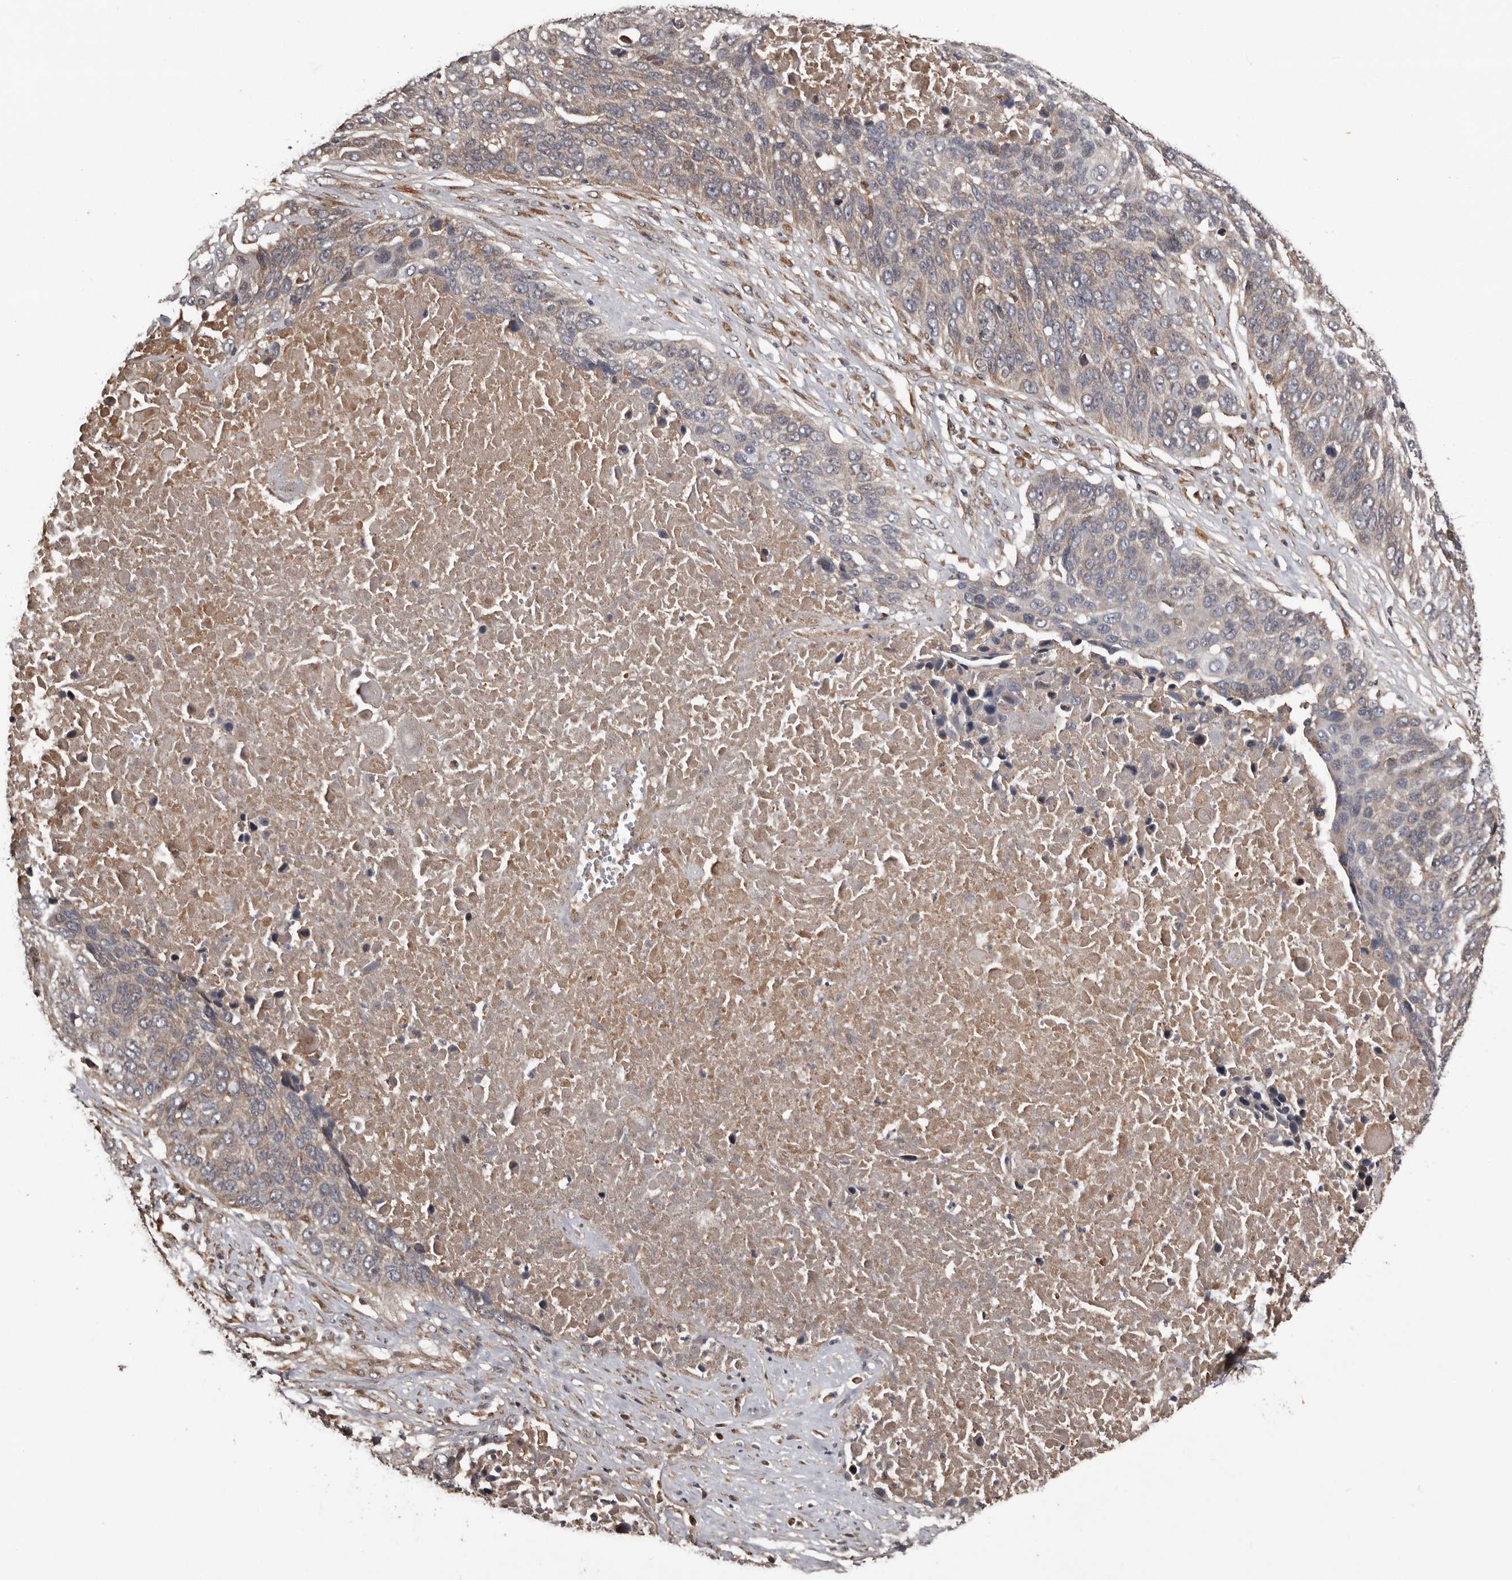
{"staining": {"intensity": "weak", "quantity": "25%-75%", "location": "cytoplasmic/membranous"}, "tissue": "lung cancer", "cell_type": "Tumor cells", "image_type": "cancer", "snomed": [{"axis": "morphology", "description": "Squamous cell carcinoma, NOS"}, {"axis": "topography", "description": "Lung"}], "caption": "Protein expression analysis of lung squamous cell carcinoma exhibits weak cytoplasmic/membranous expression in approximately 25%-75% of tumor cells.", "gene": "SERTAD4", "patient": {"sex": "male", "age": 66}}